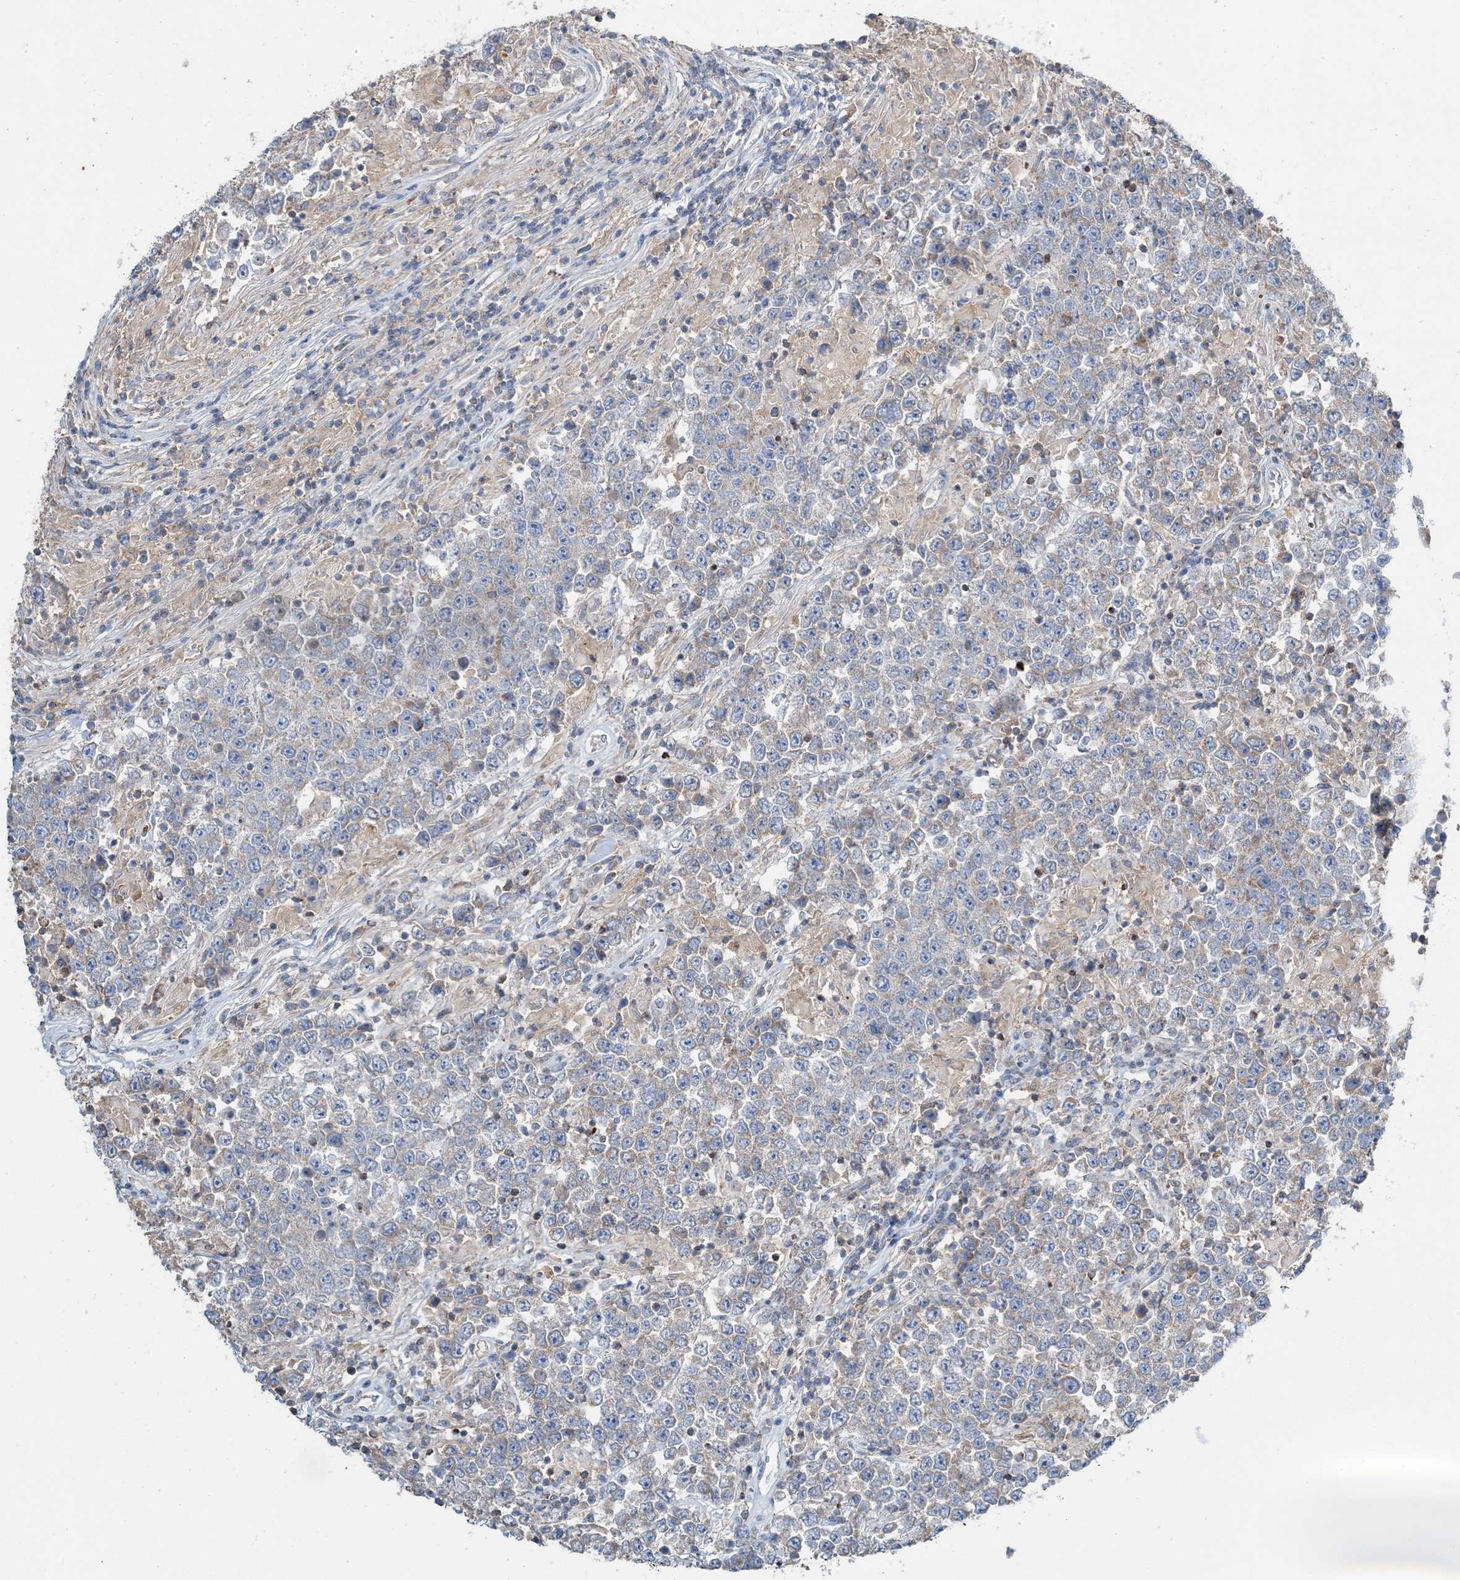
{"staining": {"intensity": "weak", "quantity": "<25%", "location": "cytoplasmic/membranous"}, "tissue": "testis cancer", "cell_type": "Tumor cells", "image_type": "cancer", "snomed": [{"axis": "morphology", "description": "Normal tissue, NOS"}, {"axis": "morphology", "description": "Urothelial carcinoma, High grade"}, {"axis": "morphology", "description": "Seminoma, NOS"}, {"axis": "morphology", "description": "Carcinoma, Embryonal, NOS"}, {"axis": "topography", "description": "Urinary bladder"}, {"axis": "topography", "description": "Testis"}], "caption": "Testis cancer was stained to show a protein in brown. There is no significant positivity in tumor cells.", "gene": "TMLHE", "patient": {"sex": "male", "age": 41}}